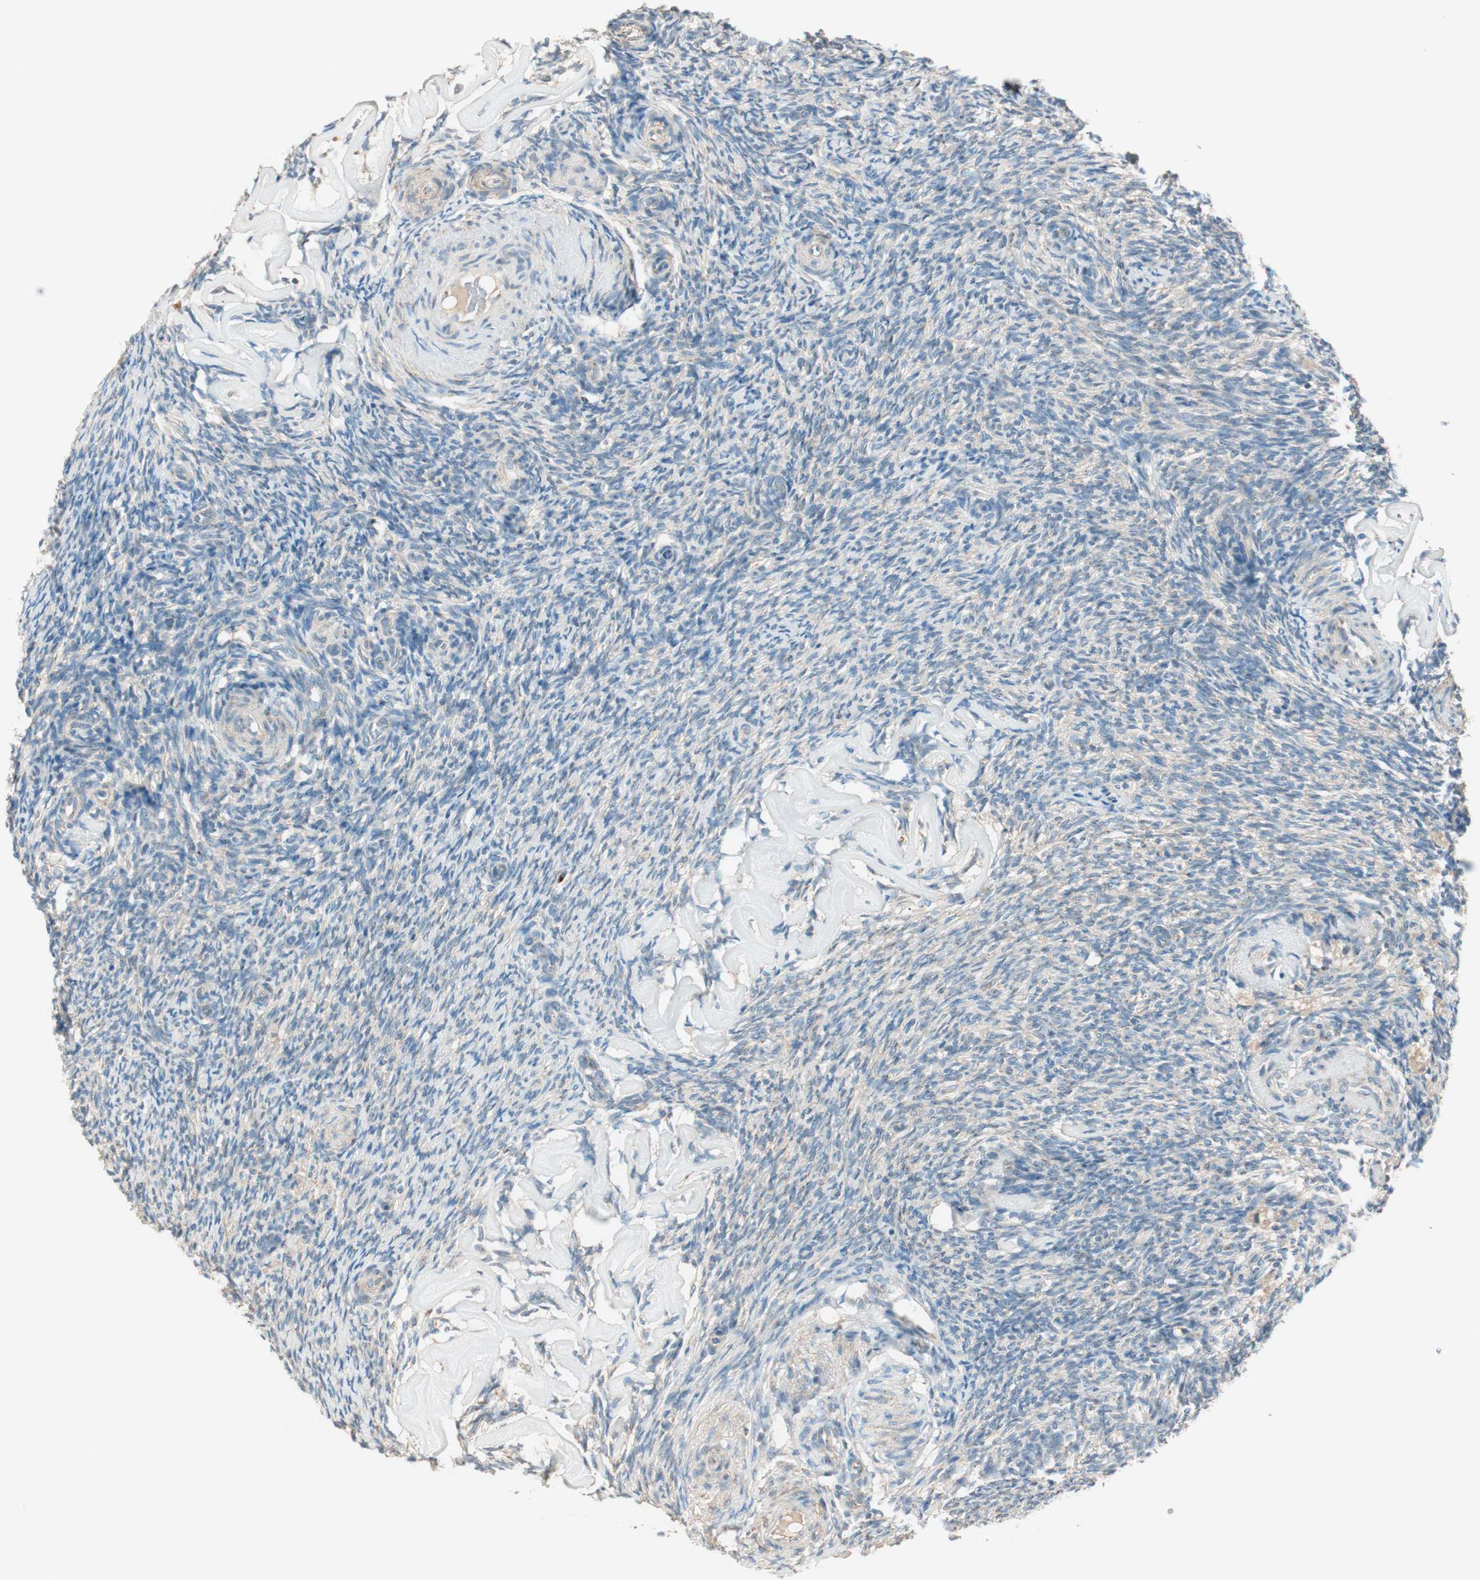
{"staining": {"intensity": "negative", "quantity": "none", "location": "none"}, "tissue": "ovary", "cell_type": "Follicle cells", "image_type": "normal", "snomed": [{"axis": "morphology", "description": "Normal tissue, NOS"}, {"axis": "topography", "description": "Ovary"}], "caption": "This is an IHC image of normal ovary. There is no staining in follicle cells.", "gene": "SEC16A", "patient": {"sex": "female", "age": 60}}